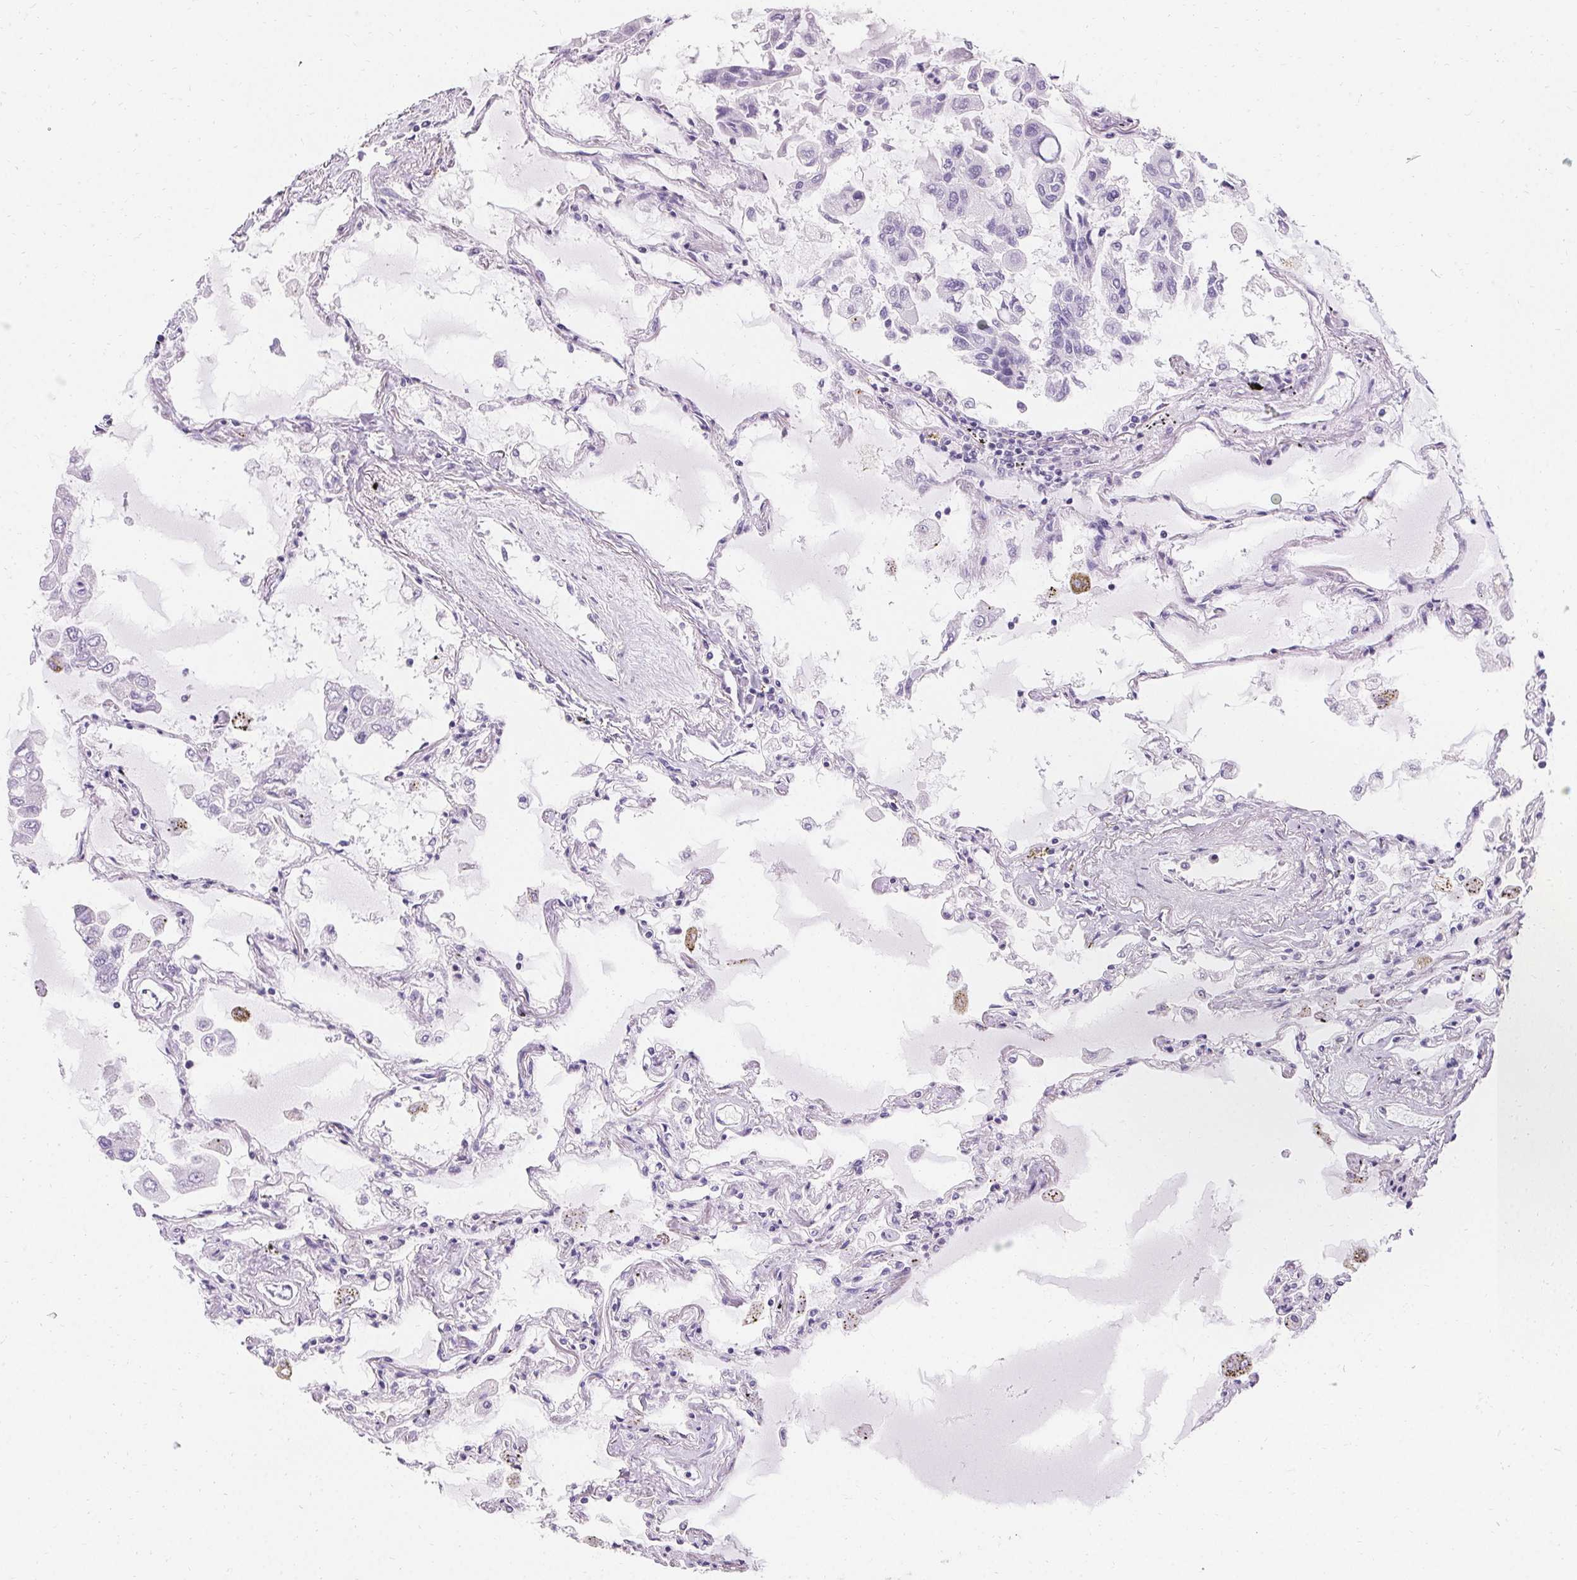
{"staining": {"intensity": "negative", "quantity": "none", "location": "none"}, "tissue": "lung", "cell_type": "Alveolar cells", "image_type": "normal", "snomed": [{"axis": "morphology", "description": "Normal tissue, NOS"}, {"axis": "morphology", "description": "Adenocarcinoma, NOS"}, {"axis": "topography", "description": "Cartilage tissue"}, {"axis": "topography", "description": "Lung"}], "caption": "The photomicrograph shows no significant staining in alveolar cells of lung. (Immunohistochemistry, brightfield microscopy, high magnification).", "gene": "ASGR2", "patient": {"sex": "female", "age": 67}}